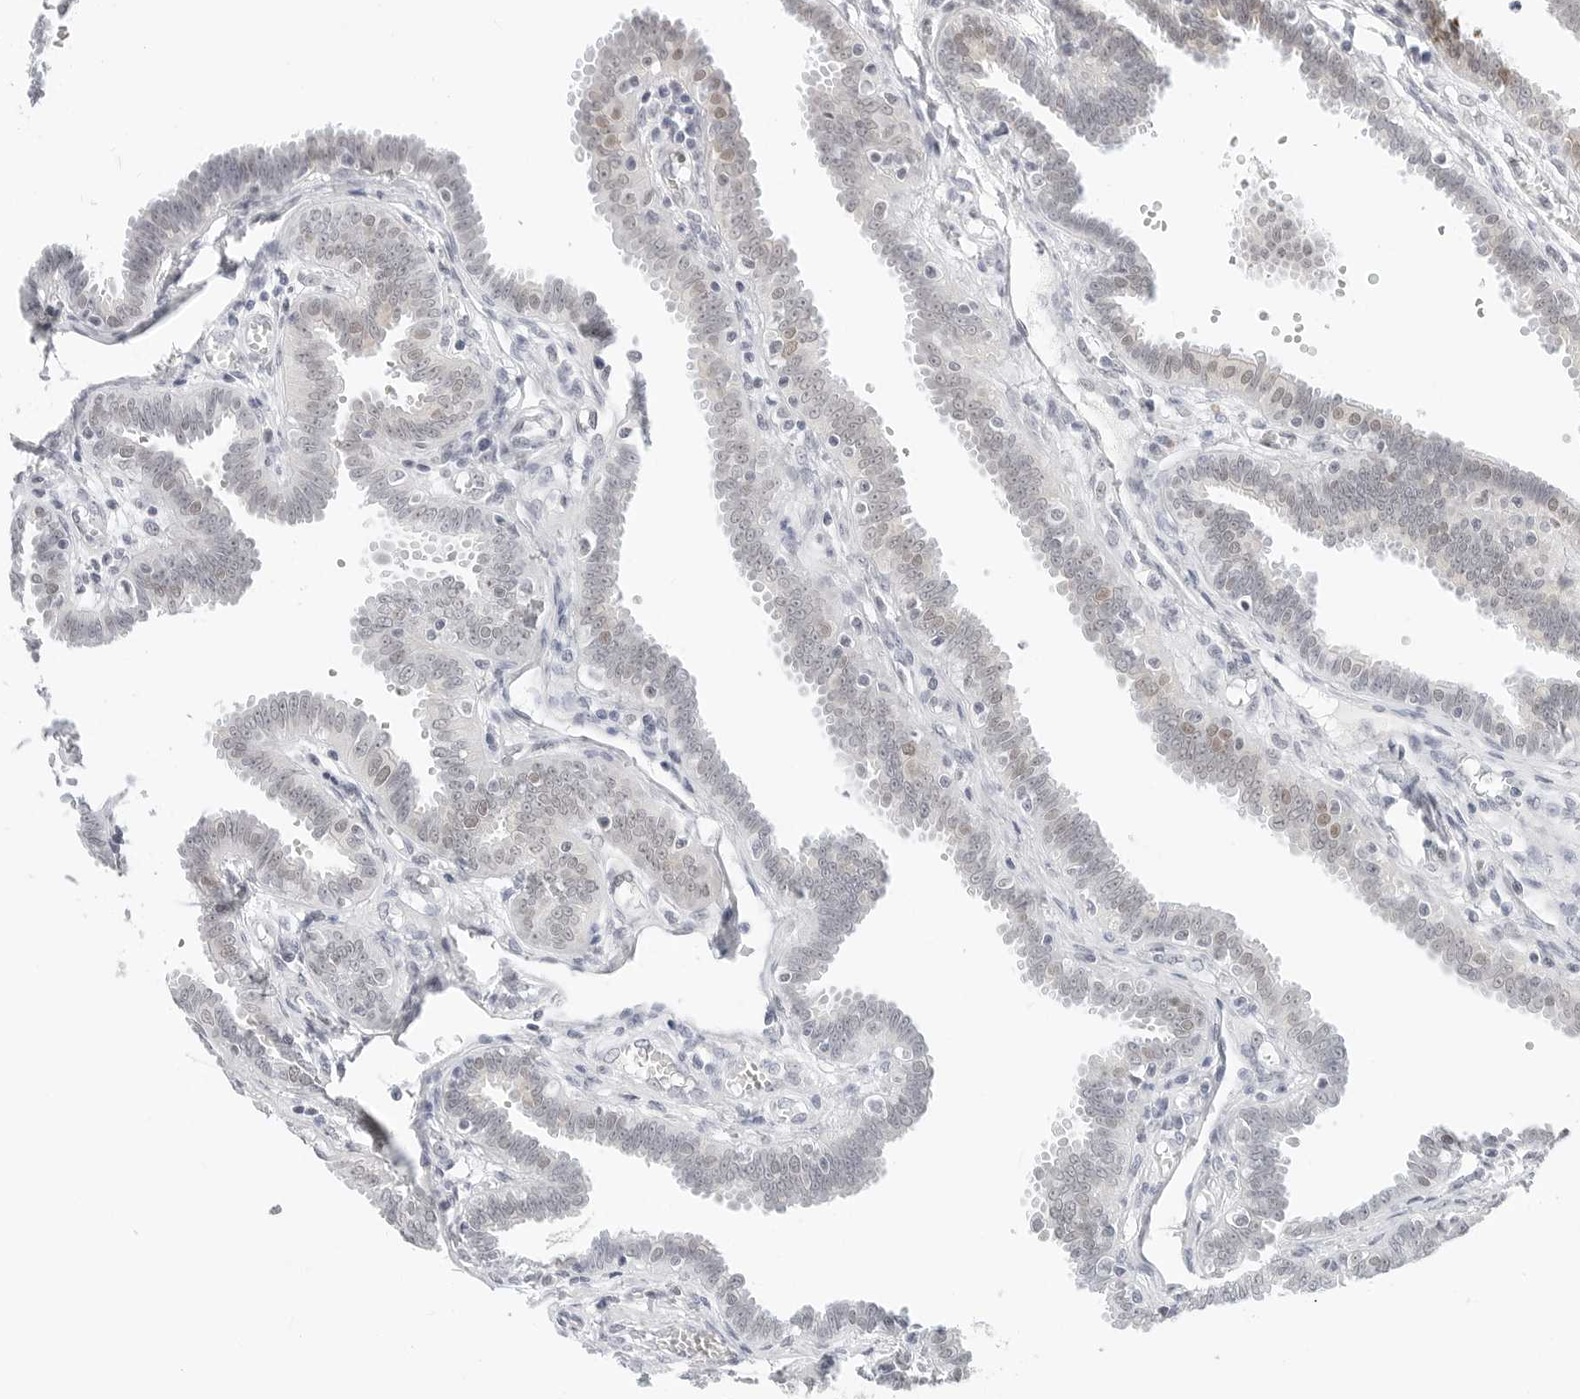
{"staining": {"intensity": "weak", "quantity": "25%-75%", "location": "nuclear"}, "tissue": "fallopian tube", "cell_type": "Glandular cells", "image_type": "normal", "snomed": [{"axis": "morphology", "description": "Normal tissue, NOS"}, {"axis": "topography", "description": "Fallopian tube"}], "caption": "A histopathology image of fallopian tube stained for a protein shows weak nuclear brown staining in glandular cells. Ihc stains the protein of interest in brown and the nuclei are stained blue.", "gene": "TSEN2", "patient": {"sex": "female", "age": 32}}